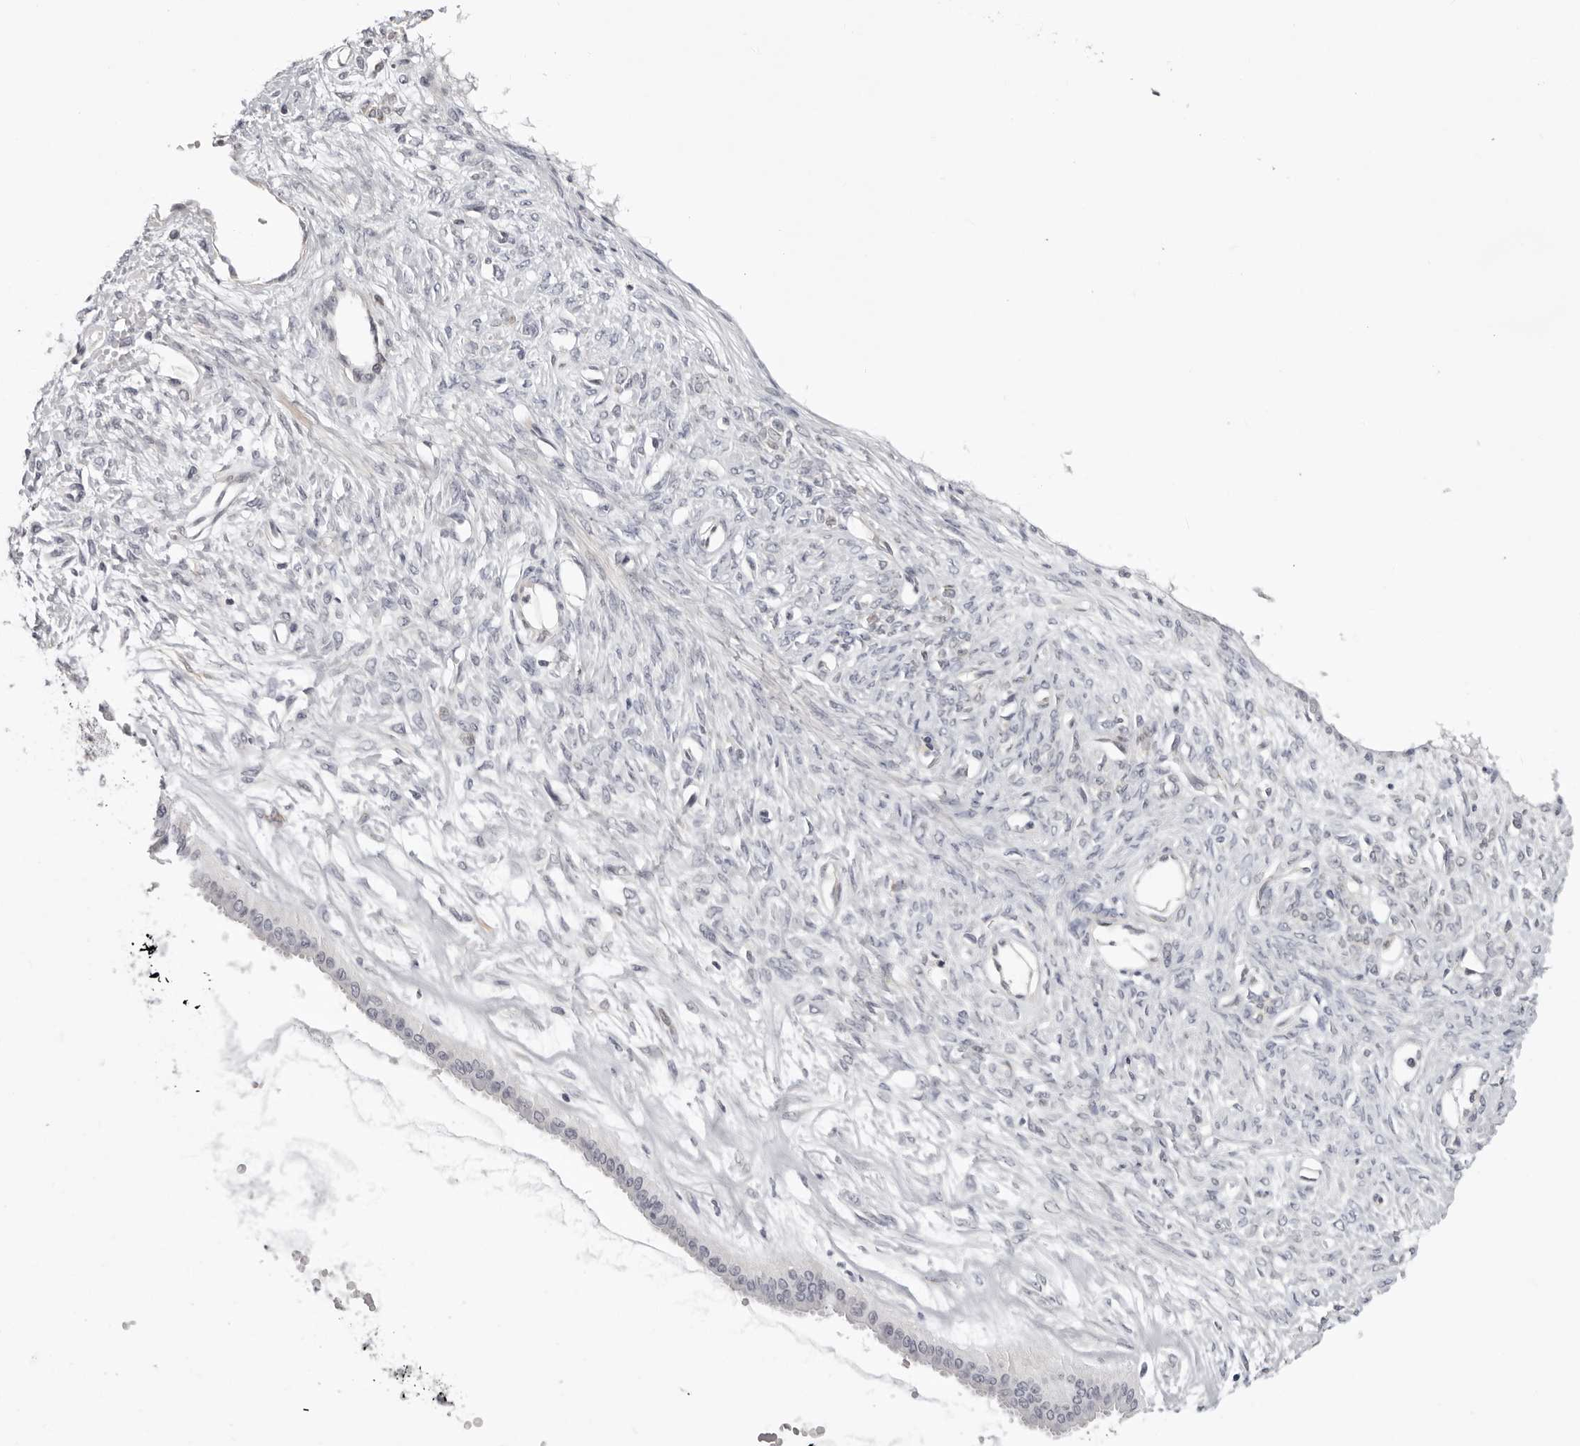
{"staining": {"intensity": "negative", "quantity": "none", "location": "none"}, "tissue": "ovarian cancer", "cell_type": "Tumor cells", "image_type": "cancer", "snomed": [{"axis": "morphology", "description": "Cystadenocarcinoma, mucinous, NOS"}, {"axis": "topography", "description": "Ovary"}], "caption": "Histopathology image shows no significant protein staining in tumor cells of ovarian mucinous cystadenocarcinoma.", "gene": "SUGCT", "patient": {"sex": "female", "age": 73}}